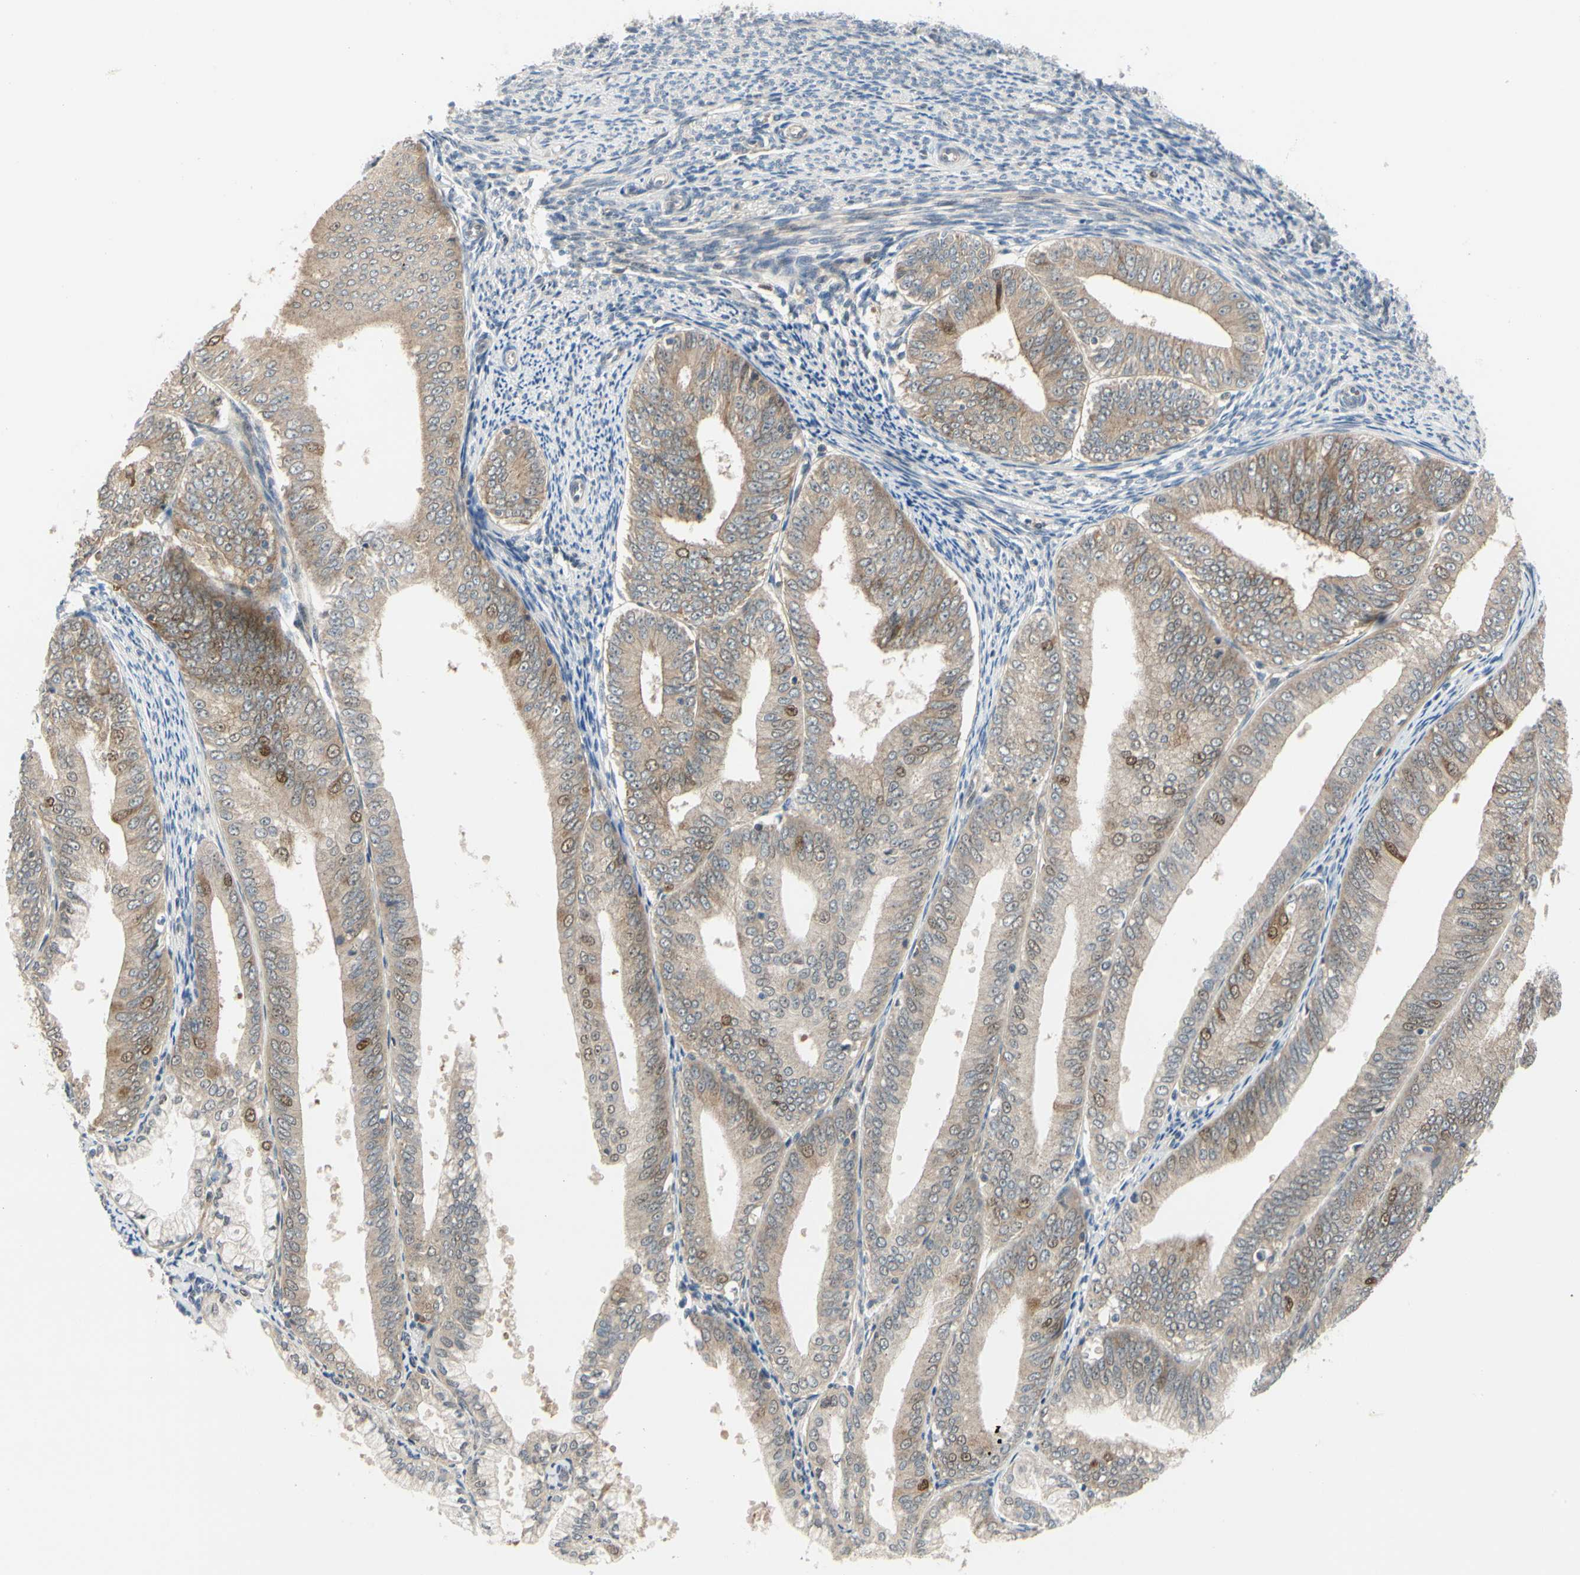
{"staining": {"intensity": "moderate", "quantity": ">75%", "location": "cytoplasmic/membranous"}, "tissue": "endometrial cancer", "cell_type": "Tumor cells", "image_type": "cancer", "snomed": [{"axis": "morphology", "description": "Adenocarcinoma, NOS"}, {"axis": "topography", "description": "Endometrium"}], "caption": "Endometrial cancer was stained to show a protein in brown. There is medium levels of moderate cytoplasmic/membranous staining in about >75% of tumor cells.", "gene": "CDK5", "patient": {"sex": "female", "age": 63}}